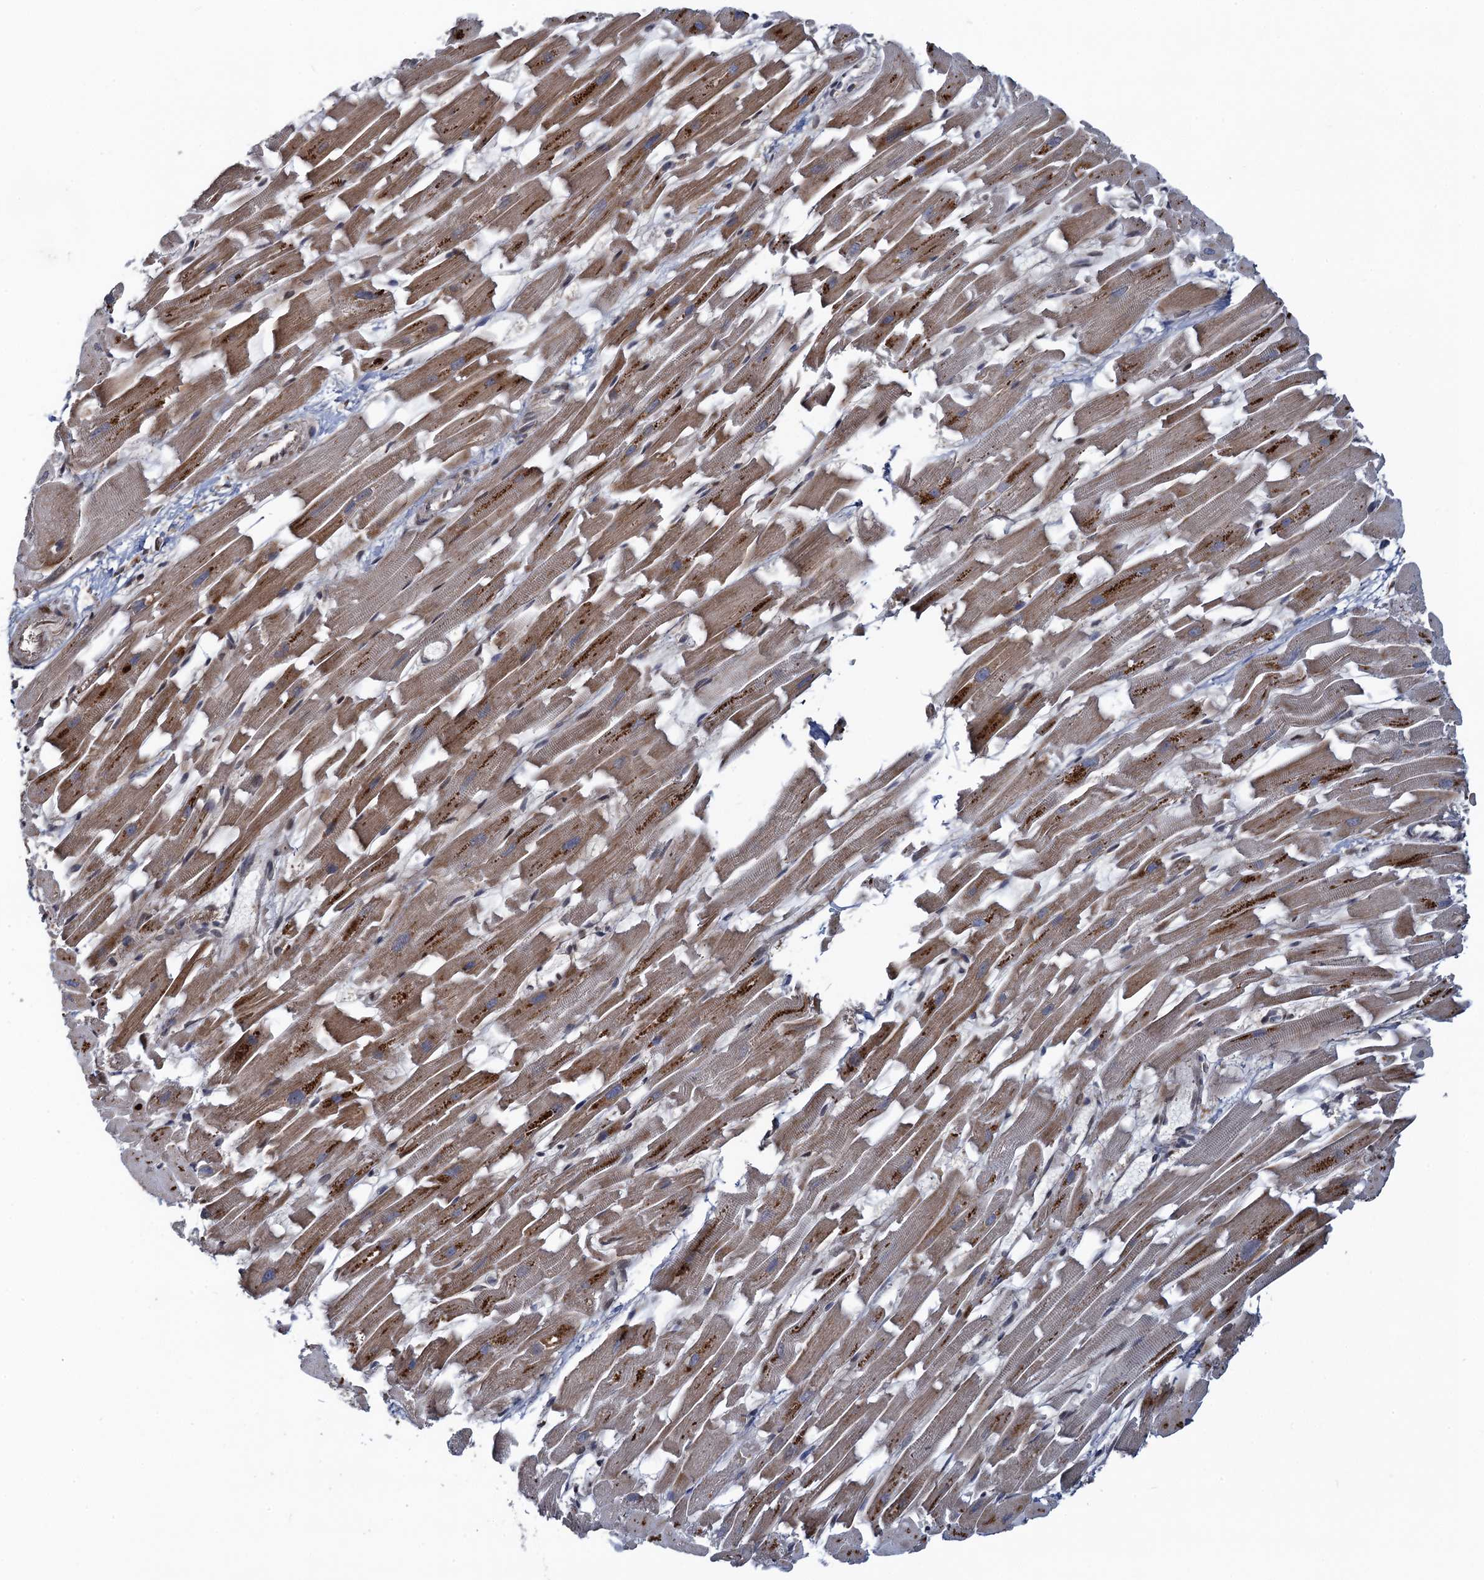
{"staining": {"intensity": "weak", "quantity": ">75%", "location": "cytoplasmic/membranous"}, "tissue": "heart muscle", "cell_type": "Cardiomyocytes", "image_type": "normal", "snomed": [{"axis": "morphology", "description": "Normal tissue, NOS"}, {"axis": "topography", "description": "Heart"}], "caption": "Weak cytoplasmic/membranous expression is appreciated in approximately >75% of cardiomyocytes in benign heart muscle.", "gene": "ATOSA", "patient": {"sex": "female", "age": 64}}